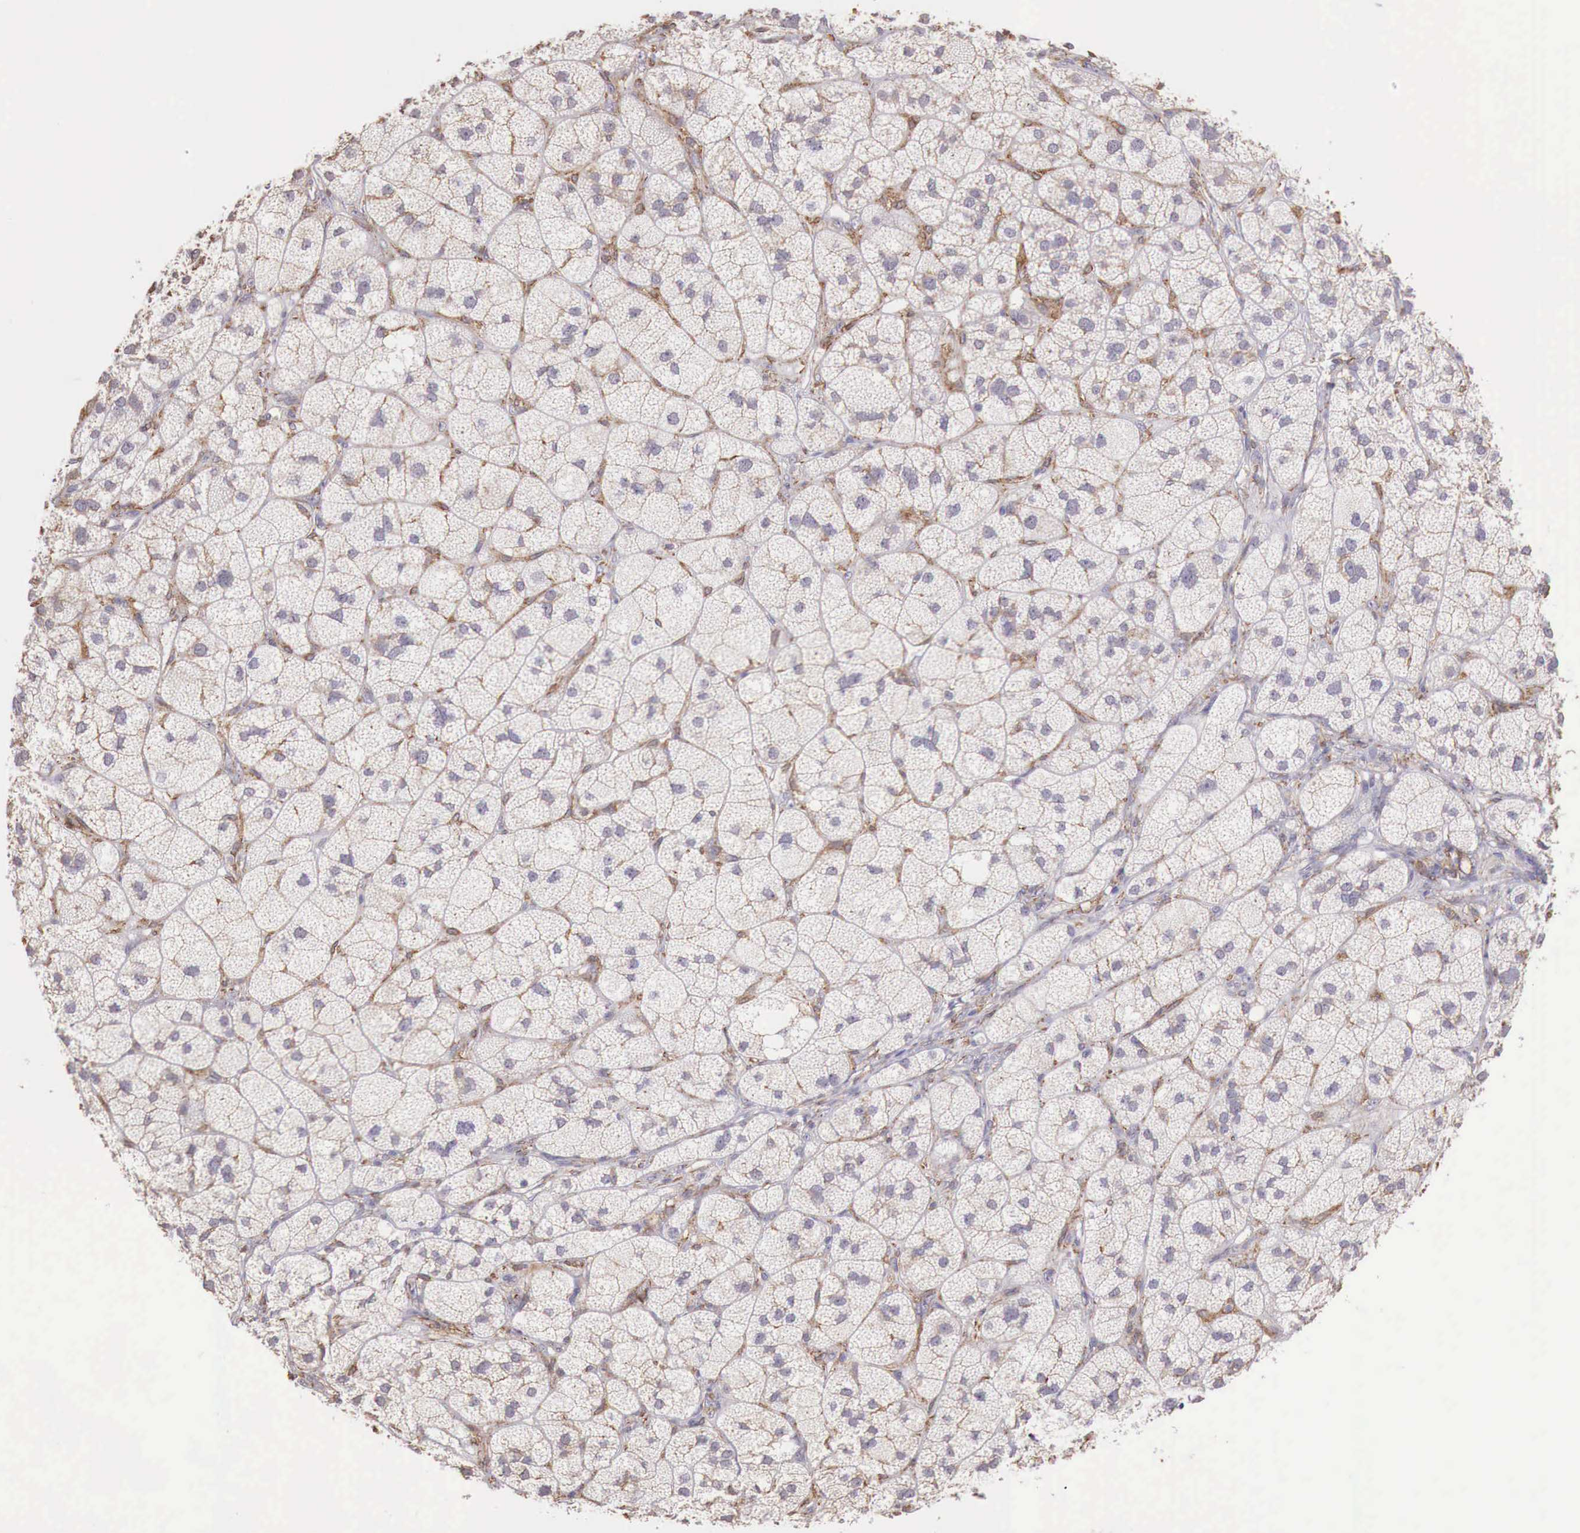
{"staining": {"intensity": "moderate", "quantity": "25%-75%", "location": "cytoplasmic/membranous"}, "tissue": "adrenal gland", "cell_type": "Glandular cells", "image_type": "normal", "snomed": [{"axis": "morphology", "description": "Normal tissue, NOS"}, {"axis": "topography", "description": "Adrenal gland"}], "caption": "Immunohistochemical staining of benign human adrenal gland exhibits 25%-75% levels of moderate cytoplasmic/membranous protein staining in approximately 25%-75% of glandular cells. (DAB (3,3'-diaminobenzidine) IHC with brightfield microscopy, high magnification).", "gene": "CHRDL1", "patient": {"sex": "female", "age": 60}}